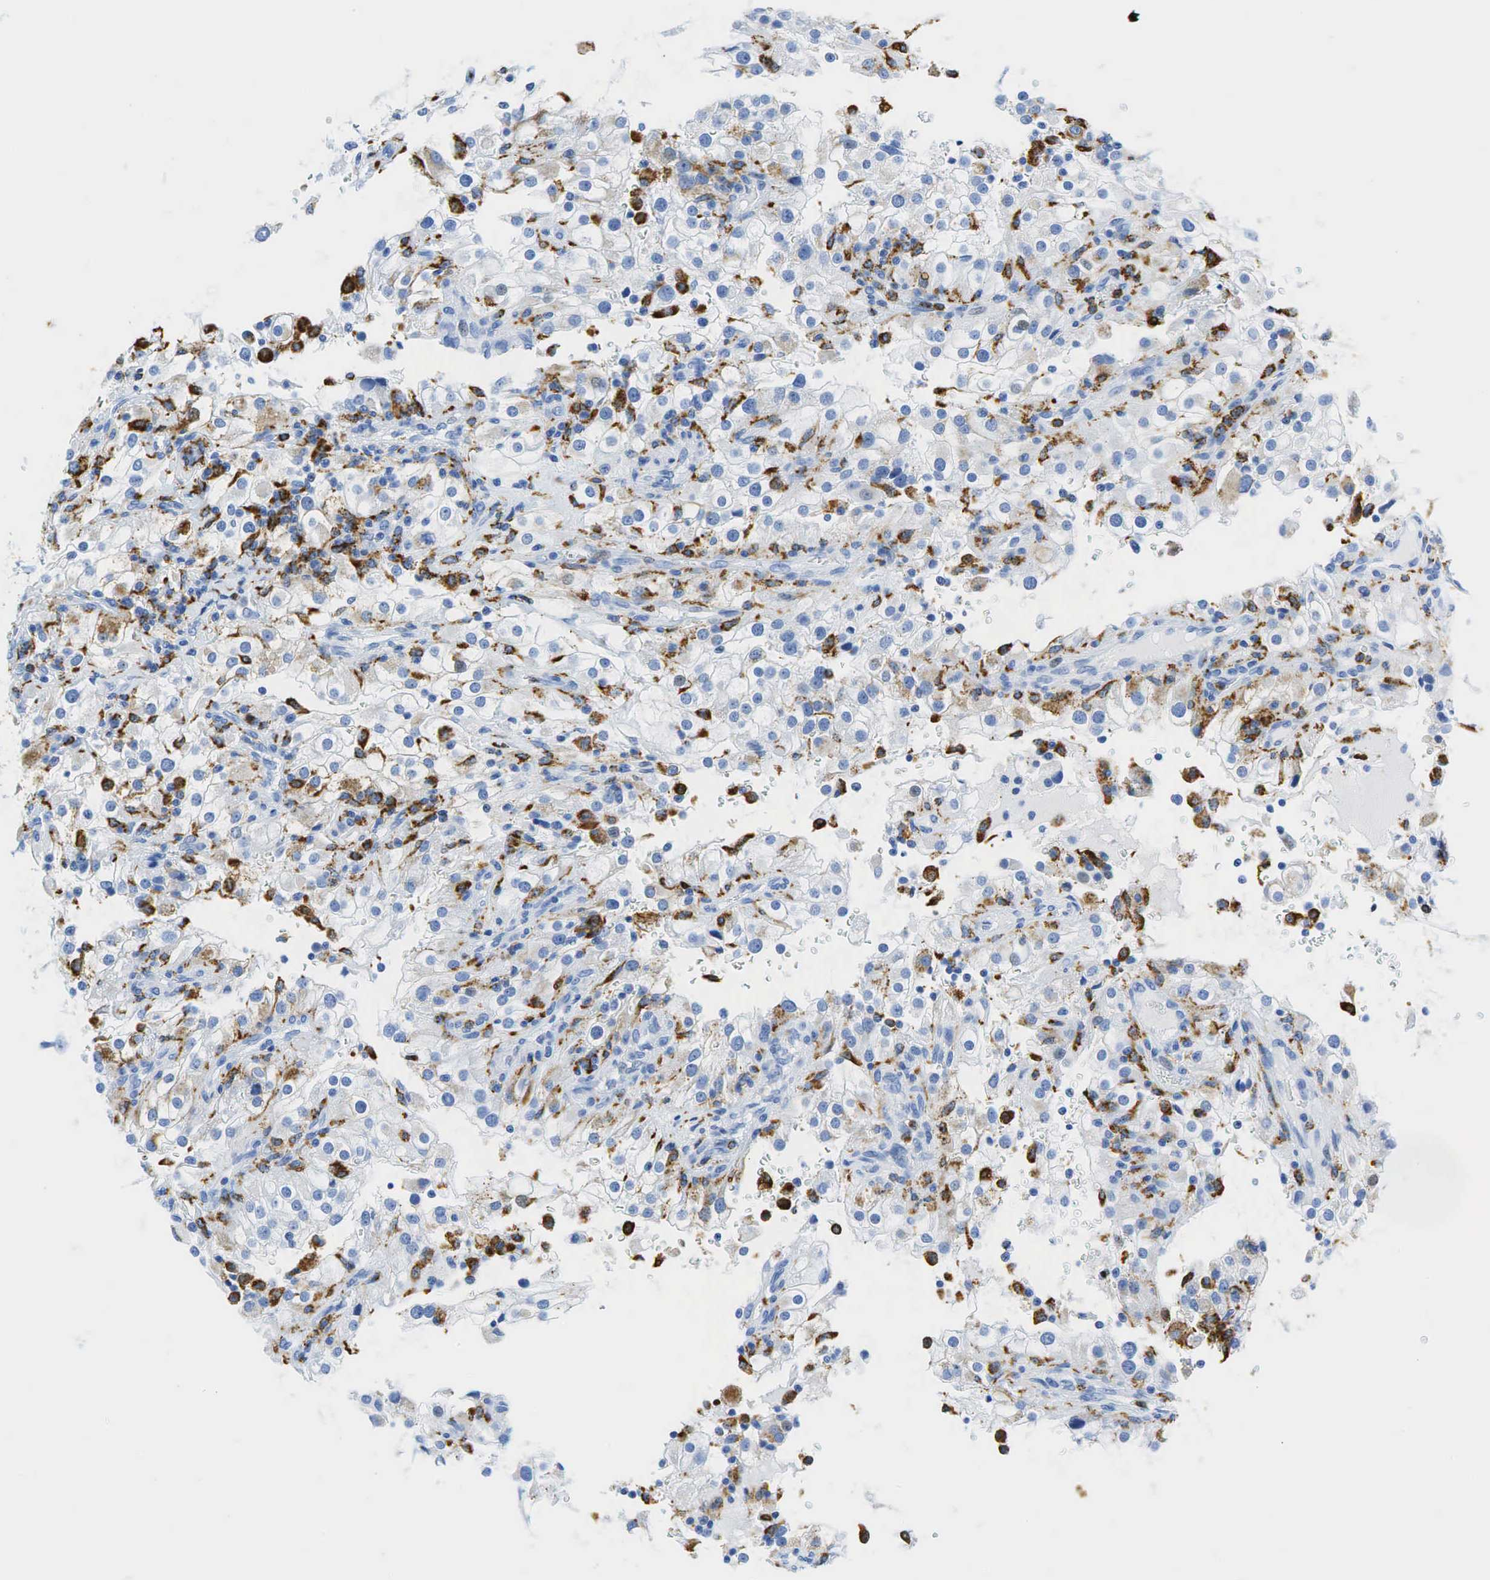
{"staining": {"intensity": "weak", "quantity": "<25%", "location": "cytoplasmic/membranous"}, "tissue": "renal cancer", "cell_type": "Tumor cells", "image_type": "cancer", "snomed": [{"axis": "morphology", "description": "Adenocarcinoma, NOS"}, {"axis": "topography", "description": "Kidney"}], "caption": "Tumor cells show no significant protein expression in renal cancer.", "gene": "CD68", "patient": {"sex": "female", "age": 52}}